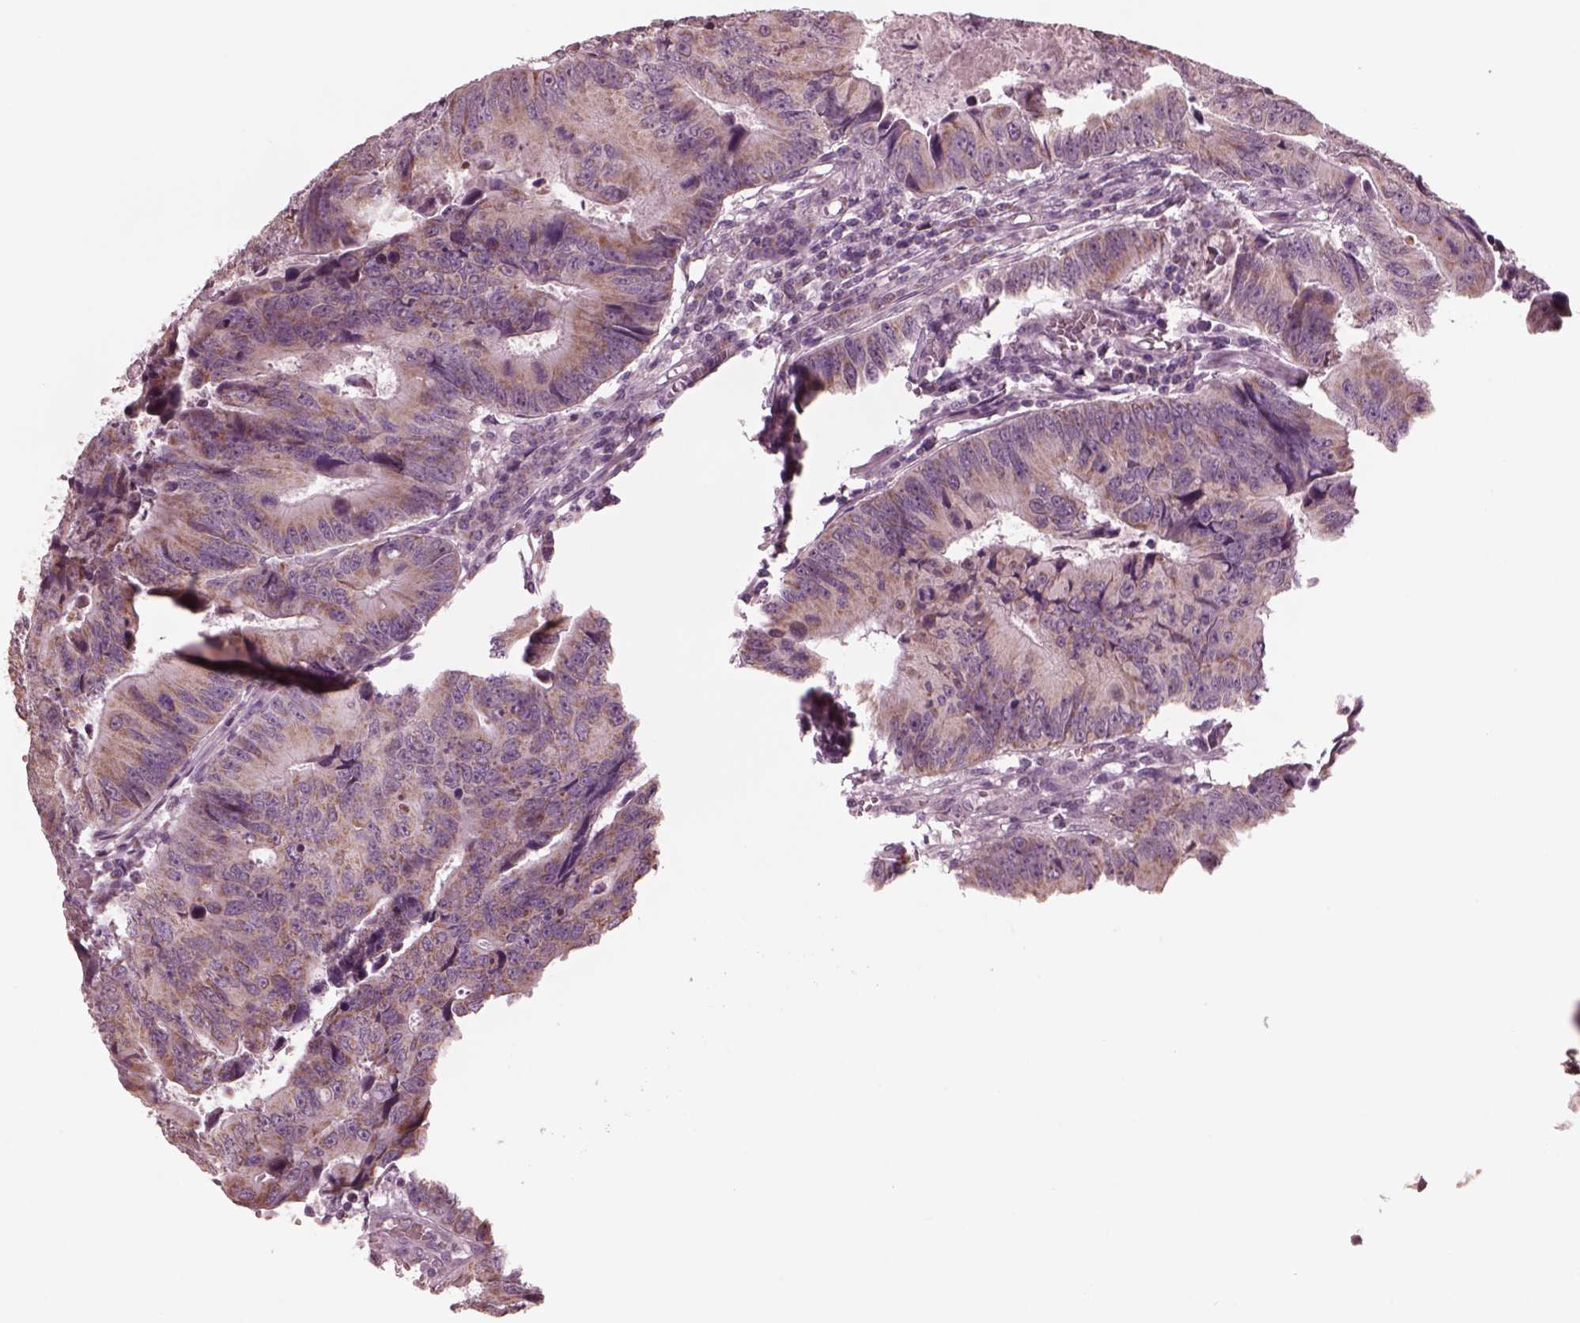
{"staining": {"intensity": "moderate", "quantity": ">75%", "location": "cytoplasmic/membranous"}, "tissue": "colorectal cancer", "cell_type": "Tumor cells", "image_type": "cancer", "snomed": [{"axis": "morphology", "description": "Adenocarcinoma, NOS"}, {"axis": "topography", "description": "Colon"}], "caption": "Colorectal adenocarcinoma stained for a protein (brown) demonstrates moderate cytoplasmic/membranous positive positivity in approximately >75% of tumor cells.", "gene": "CELSR3", "patient": {"sex": "female", "age": 87}}